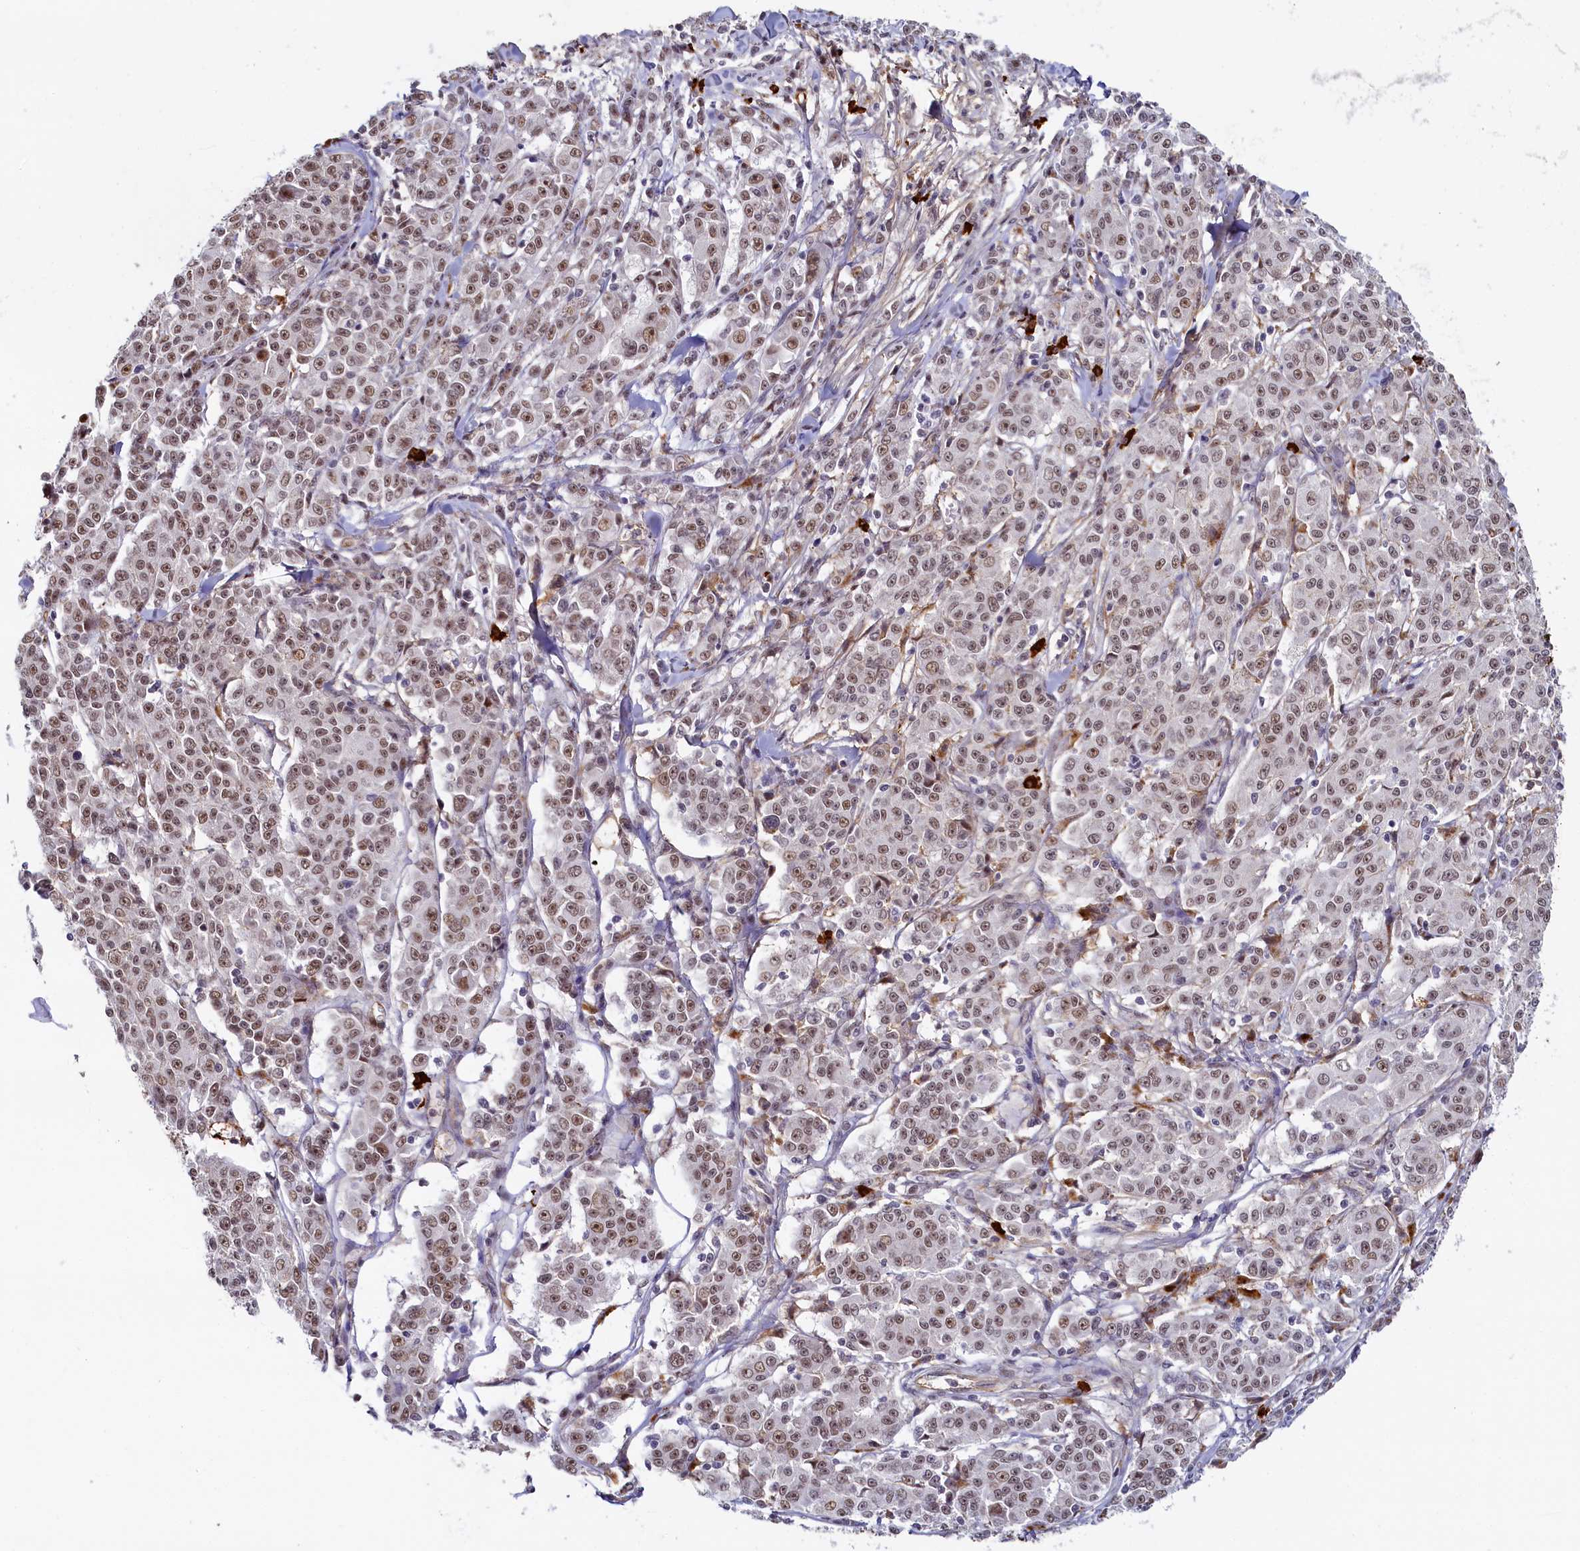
{"staining": {"intensity": "moderate", "quantity": ">75%", "location": "nuclear"}, "tissue": "melanoma", "cell_type": "Tumor cells", "image_type": "cancer", "snomed": [{"axis": "morphology", "description": "Malignant melanoma, NOS"}, {"axis": "topography", "description": "Skin"}], "caption": "DAB (3,3'-diaminobenzidine) immunohistochemical staining of melanoma reveals moderate nuclear protein positivity in about >75% of tumor cells. (brown staining indicates protein expression, while blue staining denotes nuclei).", "gene": "INTS14", "patient": {"sex": "female", "age": 52}}